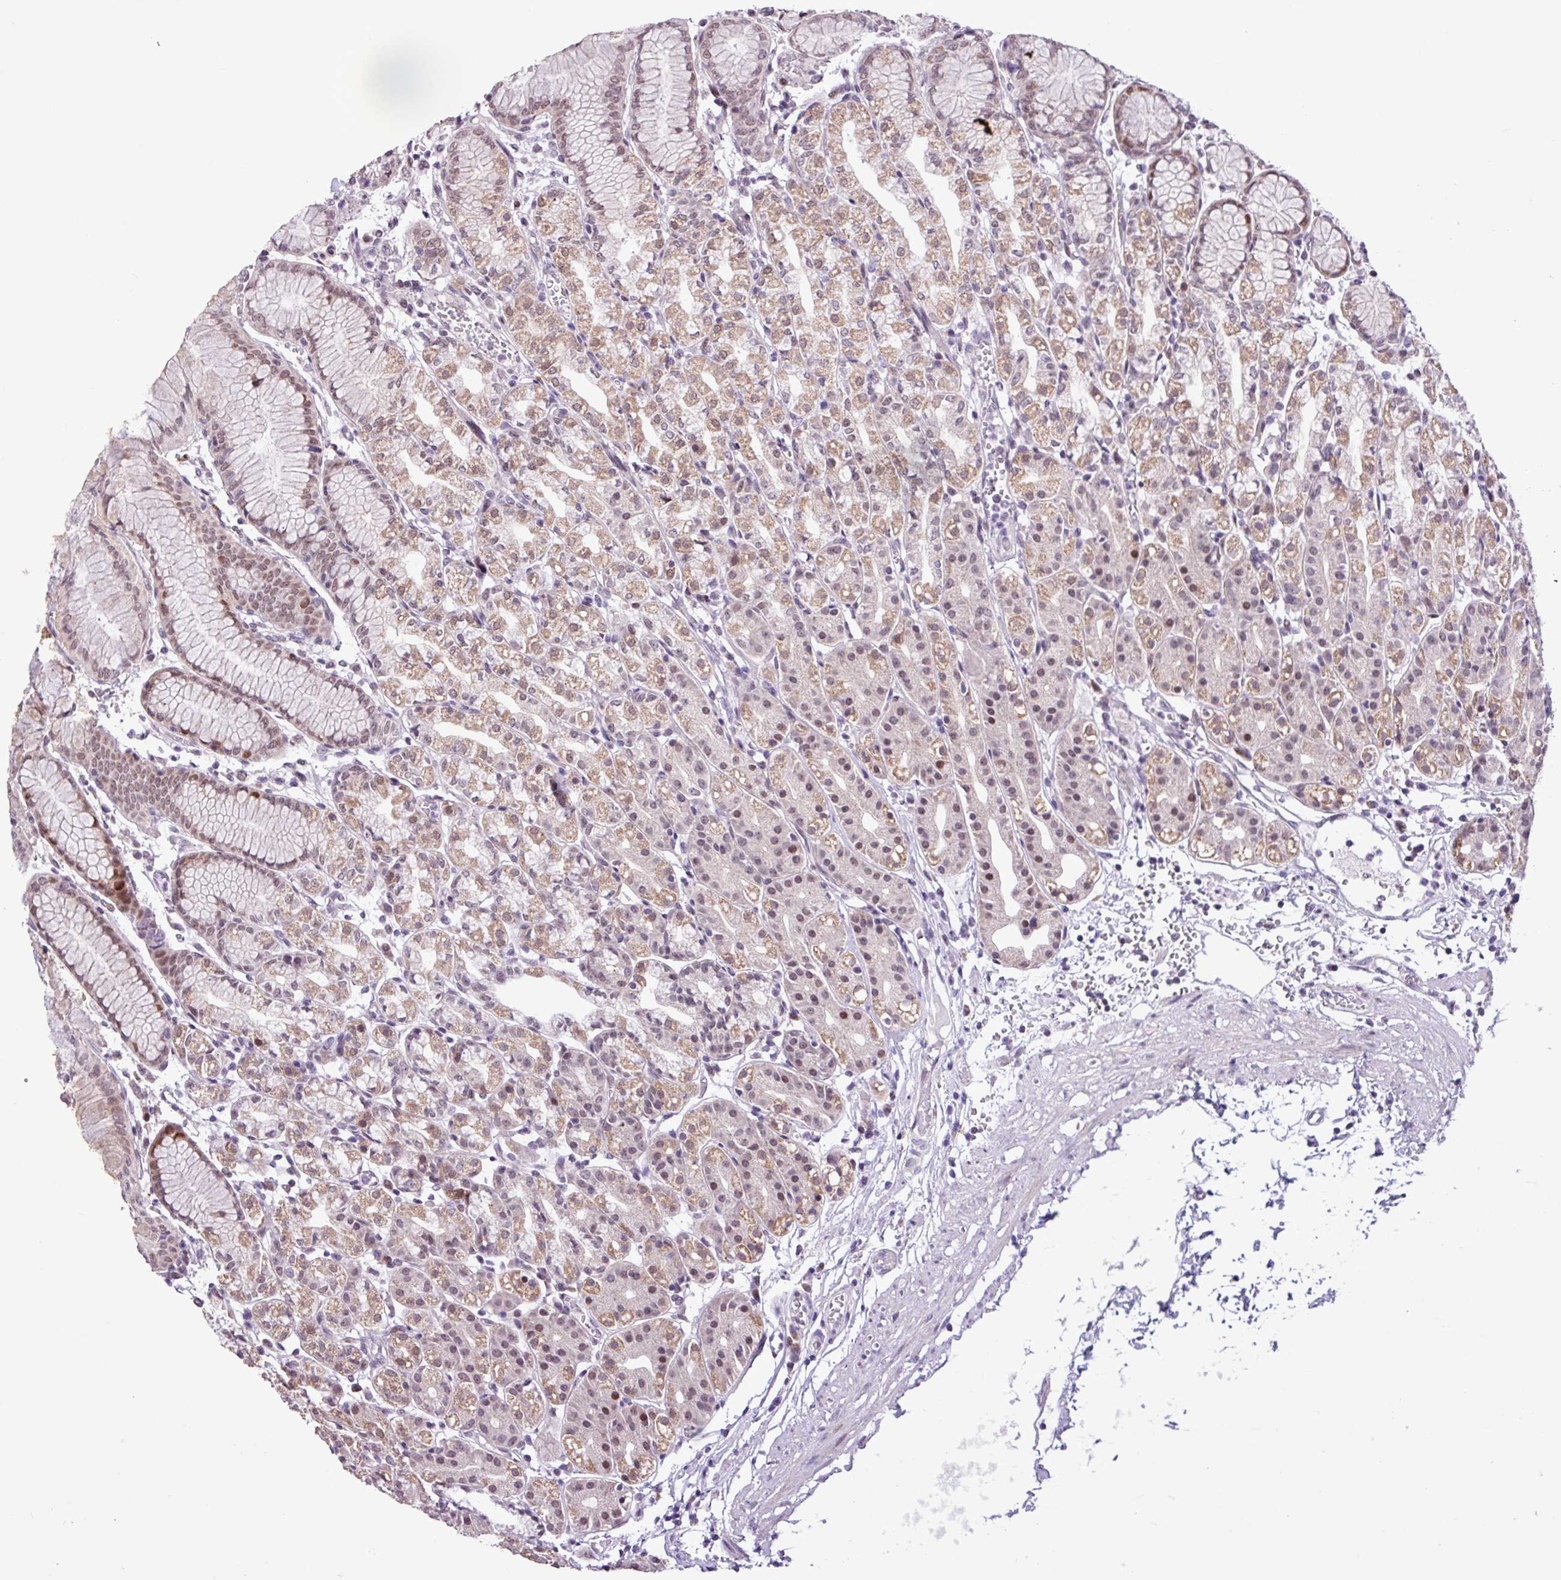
{"staining": {"intensity": "moderate", "quantity": ">75%", "location": "cytoplasmic/membranous,nuclear"}, "tissue": "stomach", "cell_type": "Glandular cells", "image_type": "normal", "snomed": [{"axis": "morphology", "description": "Normal tissue, NOS"}, {"axis": "topography", "description": "Stomach"}], "caption": "The histopathology image displays staining of benign stomach, revealing moderate cytoplasmic/membranous,nuclear protein expression (brown color) within glandular cells.", "gene": "ZNF354A", "patient": {"sex": "female", "age": 57}}